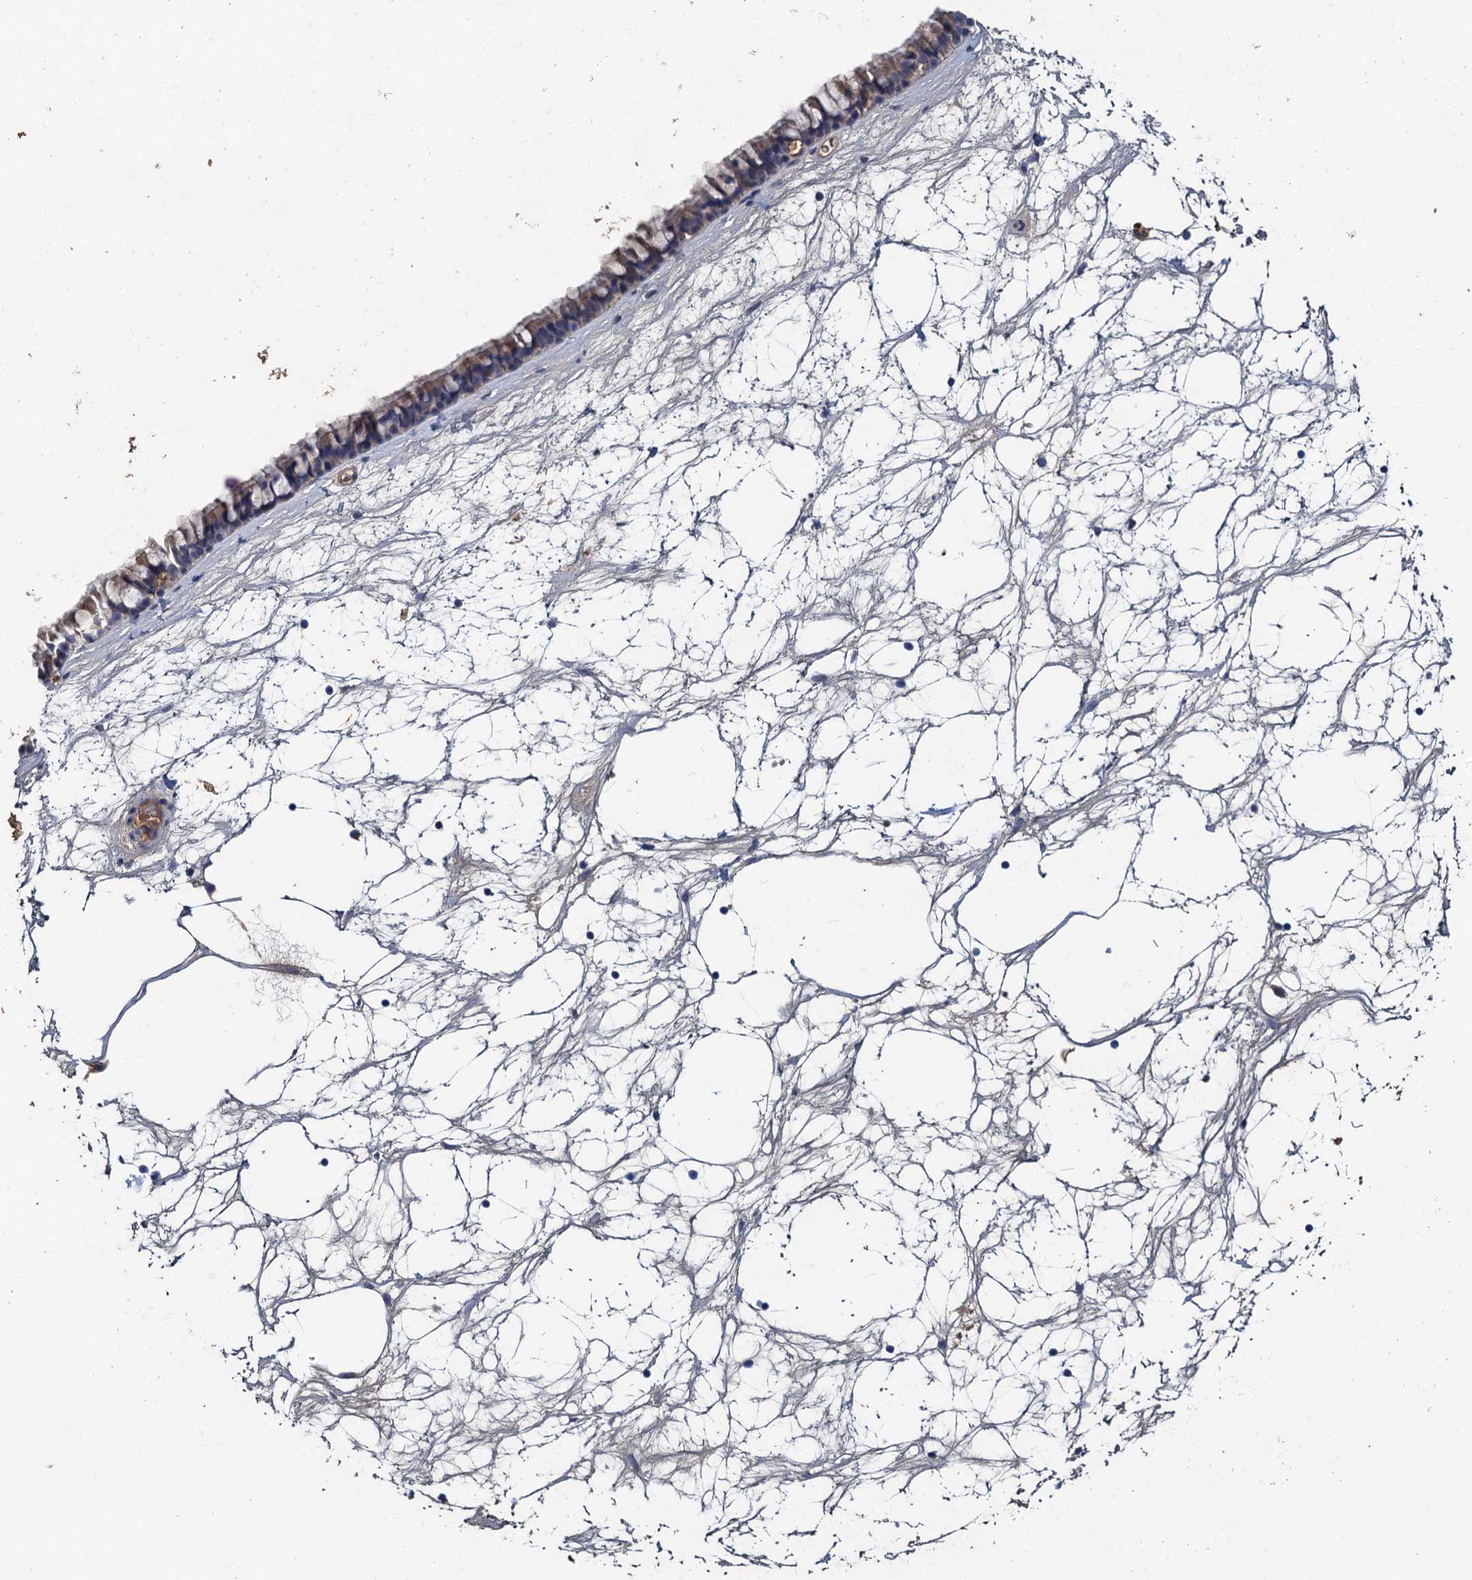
{"staining": {"intensity": "weak", "quantity": "25%-75%", "location": "cytoplasmic/membranous"}, "tissue": "nasopharynx", "cell_type": "Respiratory epithelial cells", "image_type": "normal", "snomed": [{"axis": "morphology", "description": "Normal tissue, NOS"}, {"axis": "topography", "description": "Nasopharynx"}], "caption": "High-magnification brightfield microscopy of benign nasopharynx stained with DAB (brown) and counterstained with hematoxylin (blue). respiratory epithelial cells exhibit weak cytoplasmic/membranous staining is present in approximately25%-75% of cells.", "gene": "TPCN1", "patient": {"sex": "male", "age": 64}}